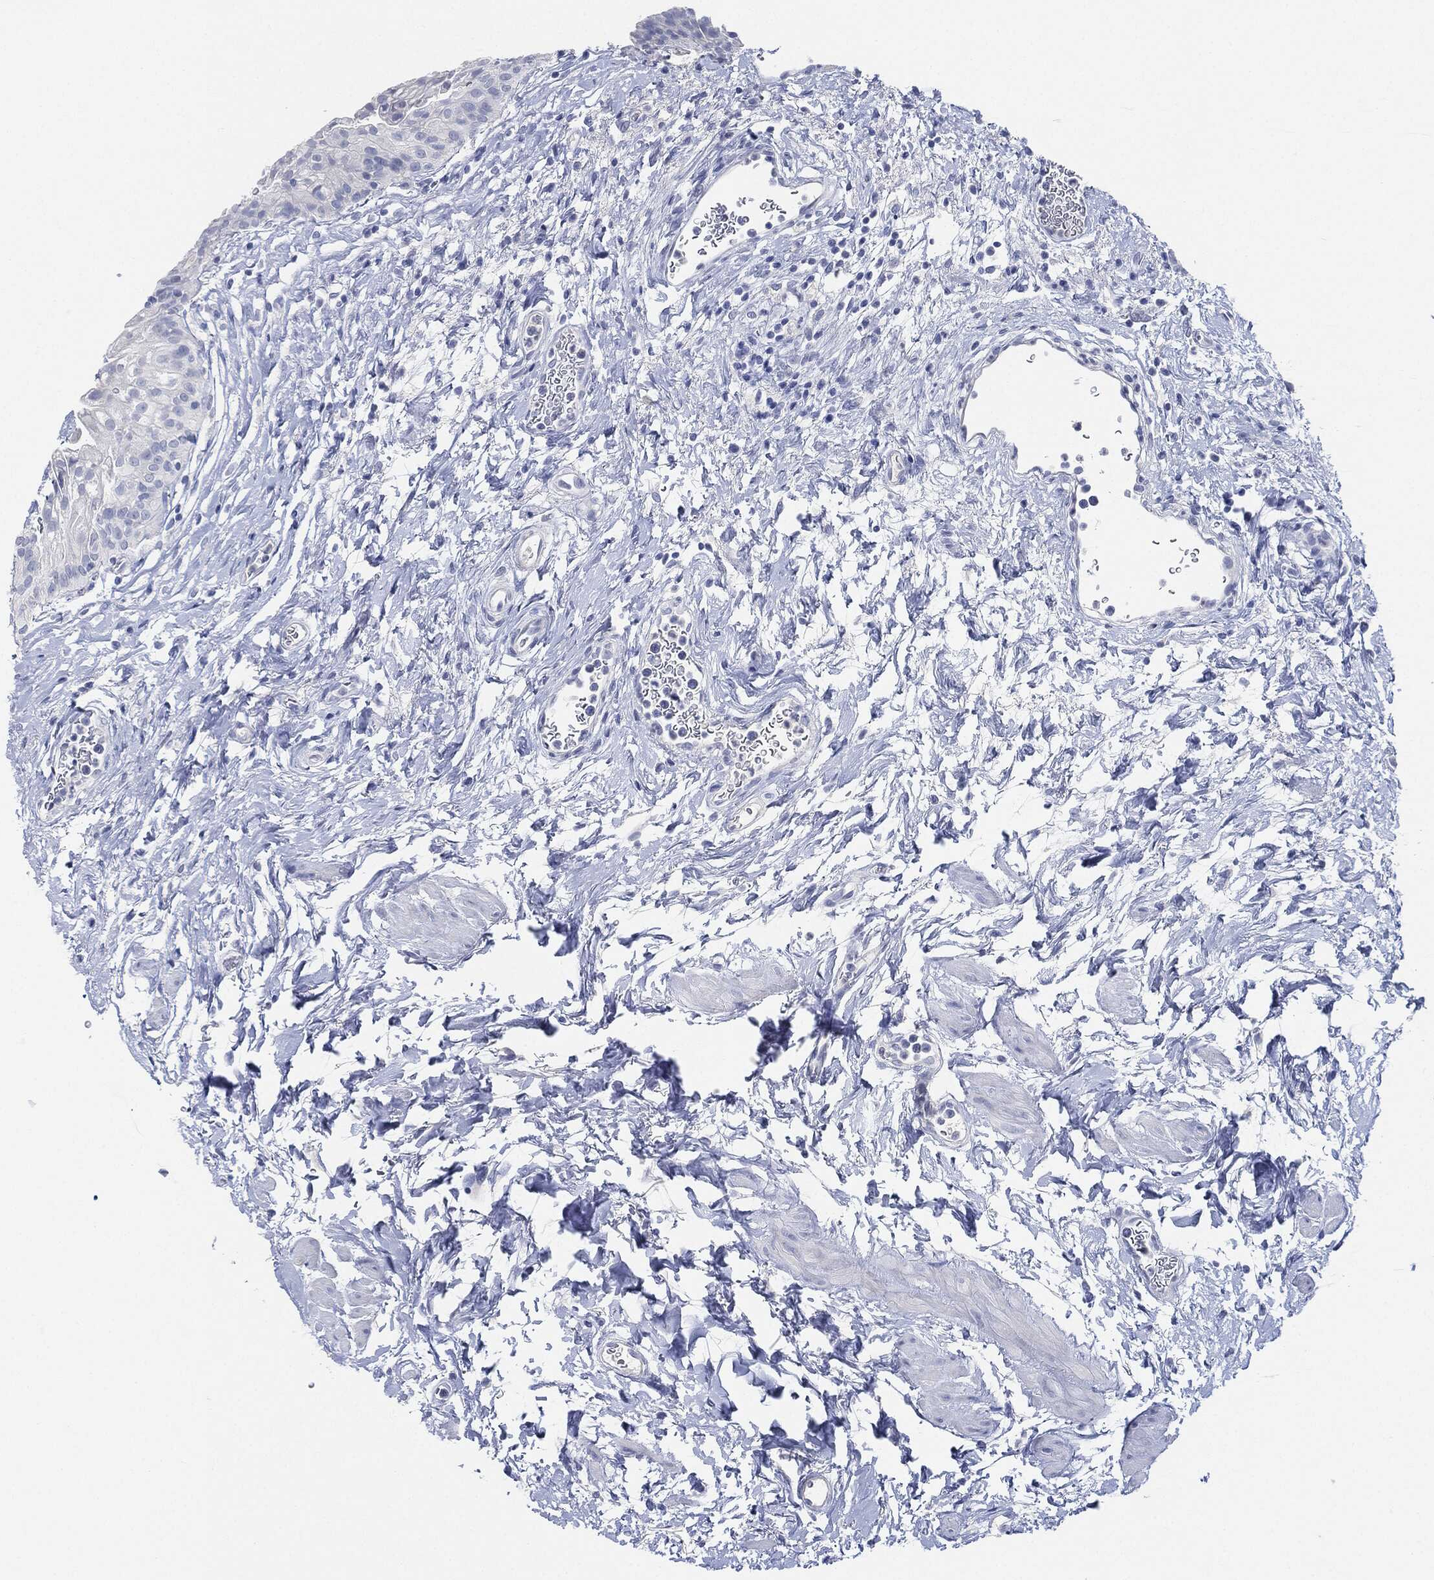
{"staining": {"intensity": "negative", "quantity": "none", "location": "none"}, "tissue": "urinary bladder", "cell_type": "Urothelial cells", "image_type": "normal", "snomed": [{"axis": "morphology", "description": "Normal tissue, NOS"}, {"axis": "topography", "description": "Urinary bladder"}], "caption": "This is a histopathology image of IHC staining of normal urinary bladder, which shows no staining in urothelial cells. Brightfield microscopy of immunohistochemistry (IHC) stained with DAB (3,3'-diaminobenzidine) (brown) and hematoxylin (blue), captured at high magnification.", "gene": "AFP", "patient": {"sex": "male", "age": 76}}